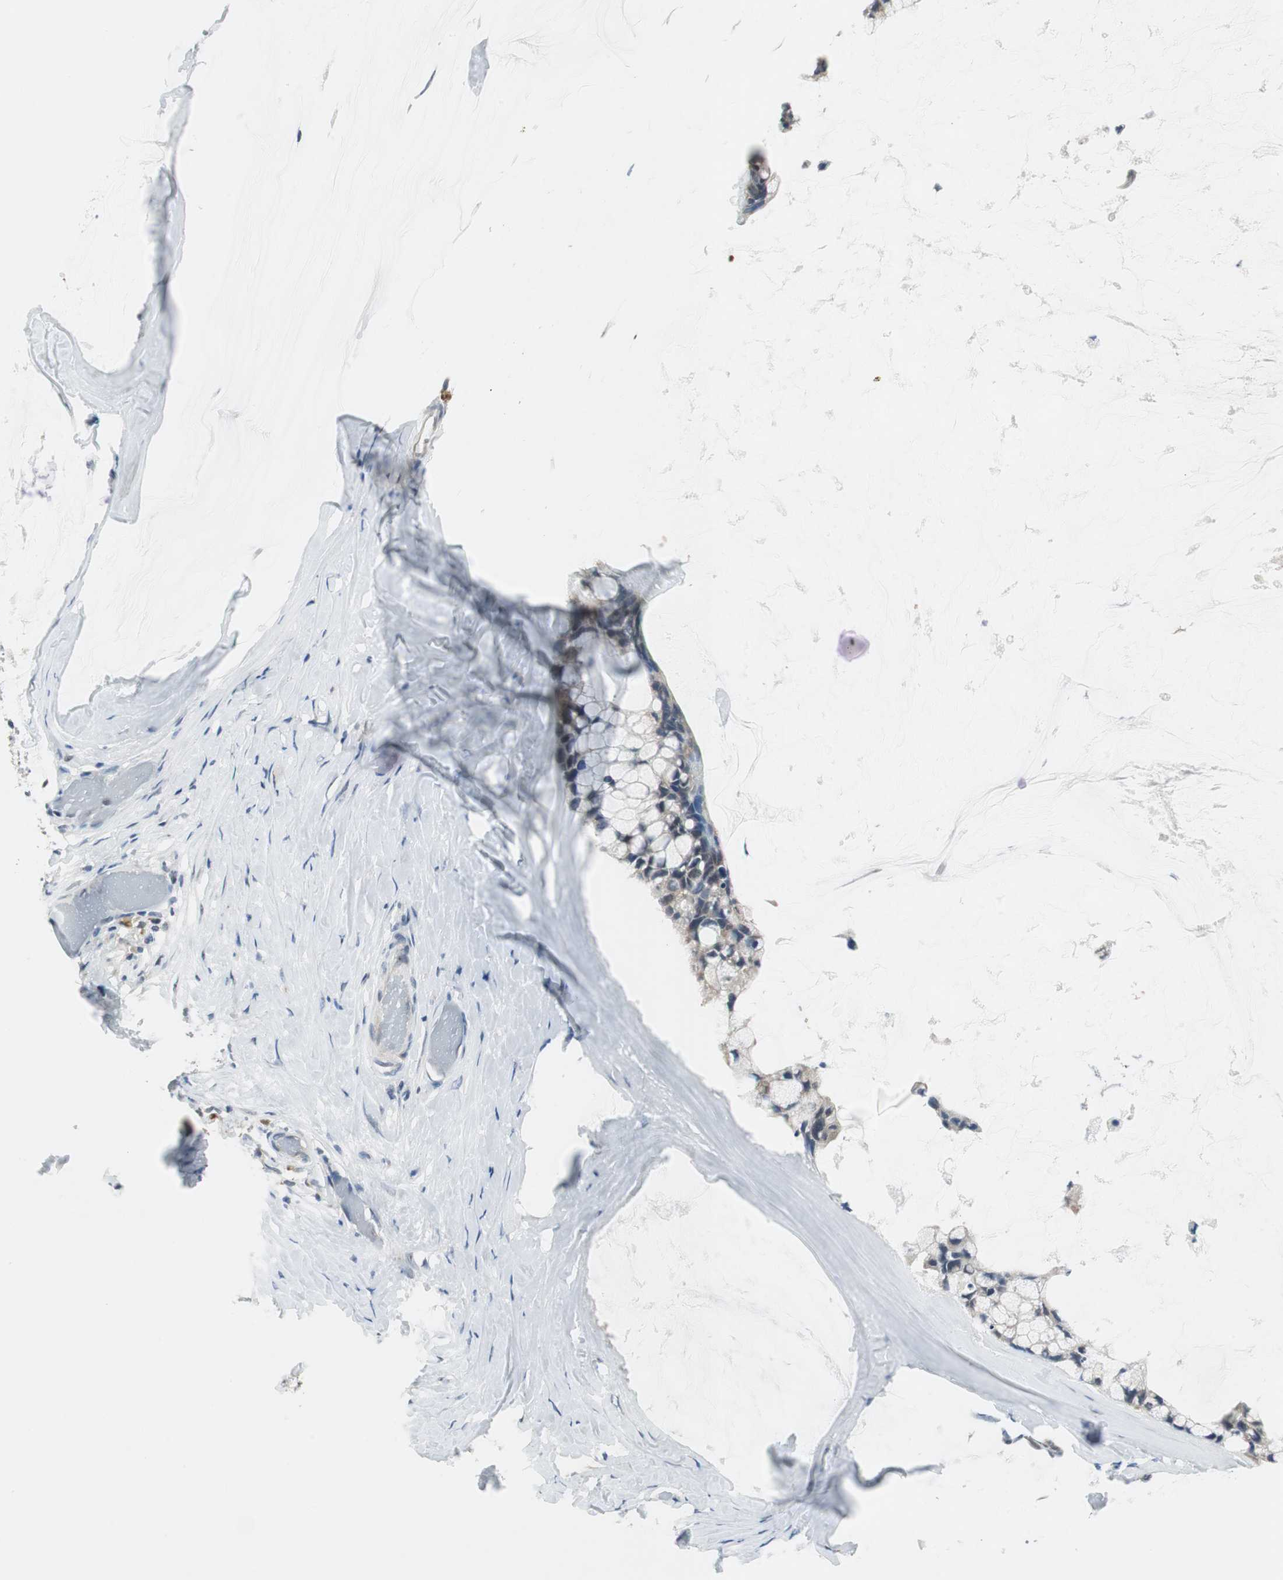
{"staining": {"intensity": "weak", "quantity": "<25%", "location": "cytoplasmic/membranous"}, "tissue": "ovarian cancer", "cell_type": "Tumor cells", "image_type": "cancer", "snomed": [{"axis": "morphology", "description": "Cystadenocarcinoma, mucinous, NOS"}, {"axis": "topography", "description": "Ovary"}], "caption": "Immunohistochemical staining of human ovarian cancer (mucinous cystadenocarcinoma) reveals no significant staining in tumor cells. The staining was performed using DAB (3,3'-diaminobenzidine) to visualize the protein expression in brown, while the nuclei were stained in blue with hematoxylin (Magnification: 20x).", "gene": "CCT5", "patient": {"sex": "female", "age": 39}}